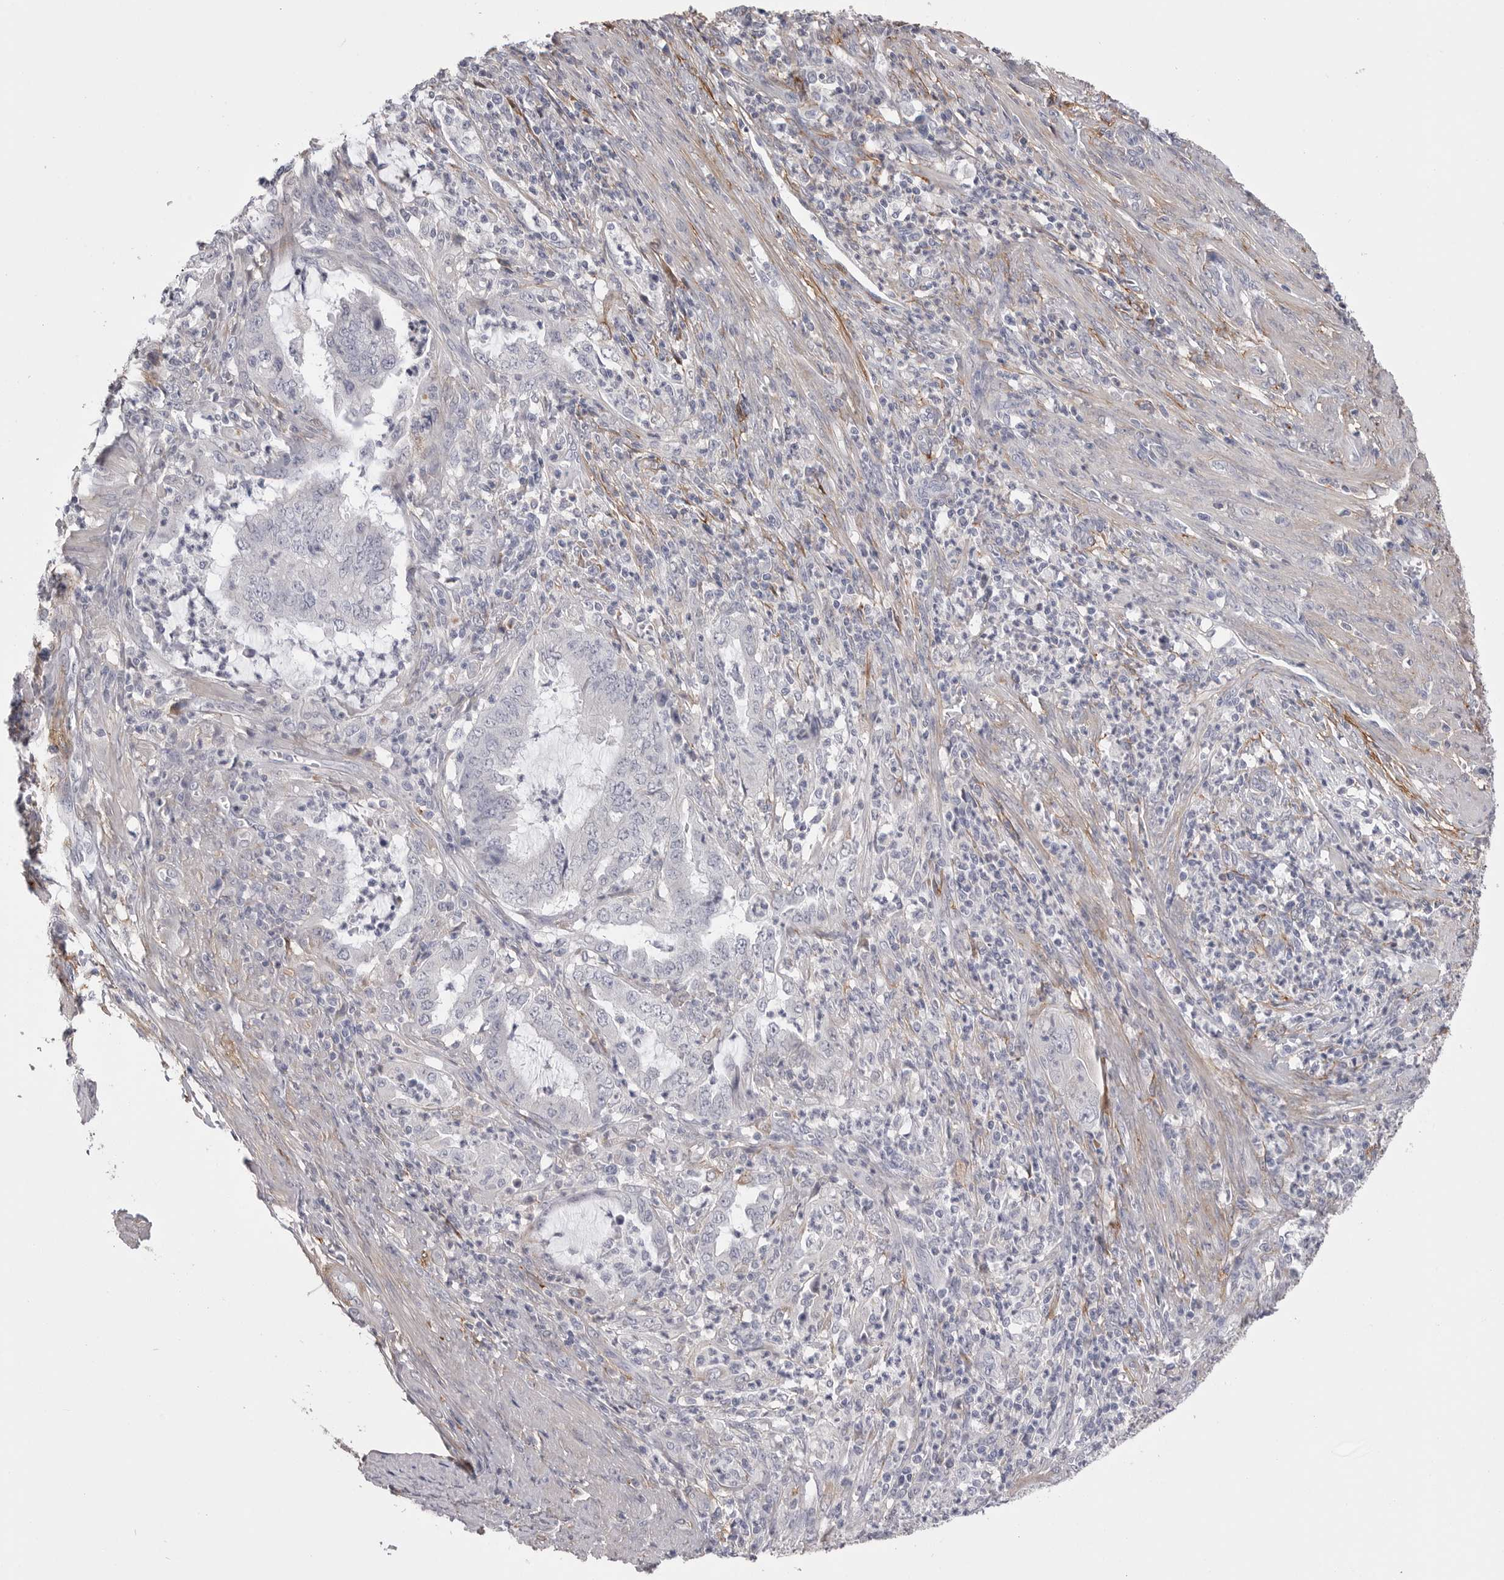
{"staining": {"intensity": "negative", "quantity": "none", "location": "none"}, "tissue": "endometrial cancer", "cell_type": "Tumor cells", "image_type": "cancer", "snomed": [{"axis": "morphology", "description": "Adenocarcinoma, NOS"}, {"axis": "topography", "description": "Endometrium"}], "caption": "This micrograph is of endometrial adenocarcinoma stained with immunohistochemistry to label a protein in brown with the nuclei are counter-stained blue. There is no staining in tumor cells. The staining was performed using DAB to visualize the protein expression in brown, while the nuclei were stained in blue with hematoxylin (Magnification: 20x).", "gene": "AKAP12", "patient": {"sex": "female", "age": 49}}